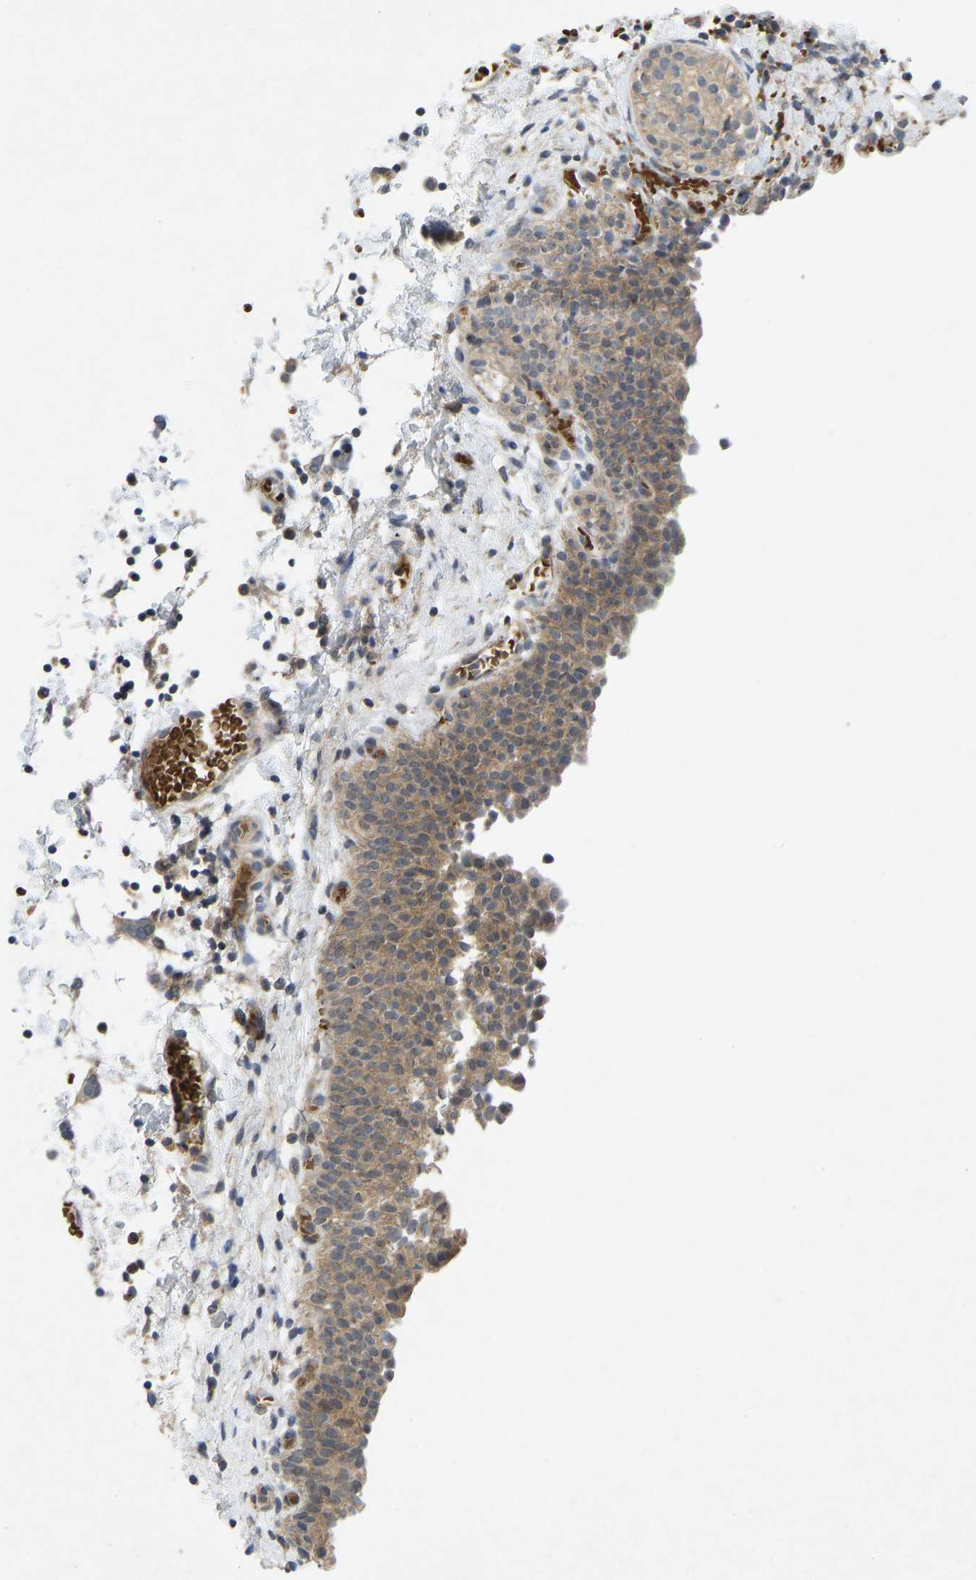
{"staining": {"intensity": "moderate", "quantity": ">75%", "location": "cytoplasmic/membranous"}, "tissue": "urinary bladder", "cell_type": "Urothelial cells", "image_type": "normal", "snomed": [{"axis": "morphology", "description": "Normal tissue, NOS"}, {"axis": "topography", "description": "Urinary bladder"}], "caption": "Urothelial cells reveal moderate cytoplasmic/membranous positivity in about >75% of cells in unremarkable urinary bladder. The protein is shown in brown color, while the nuclei are stained blue.", "gene": "PDE7A", "patient": {"sex": "male", "age": 55}}